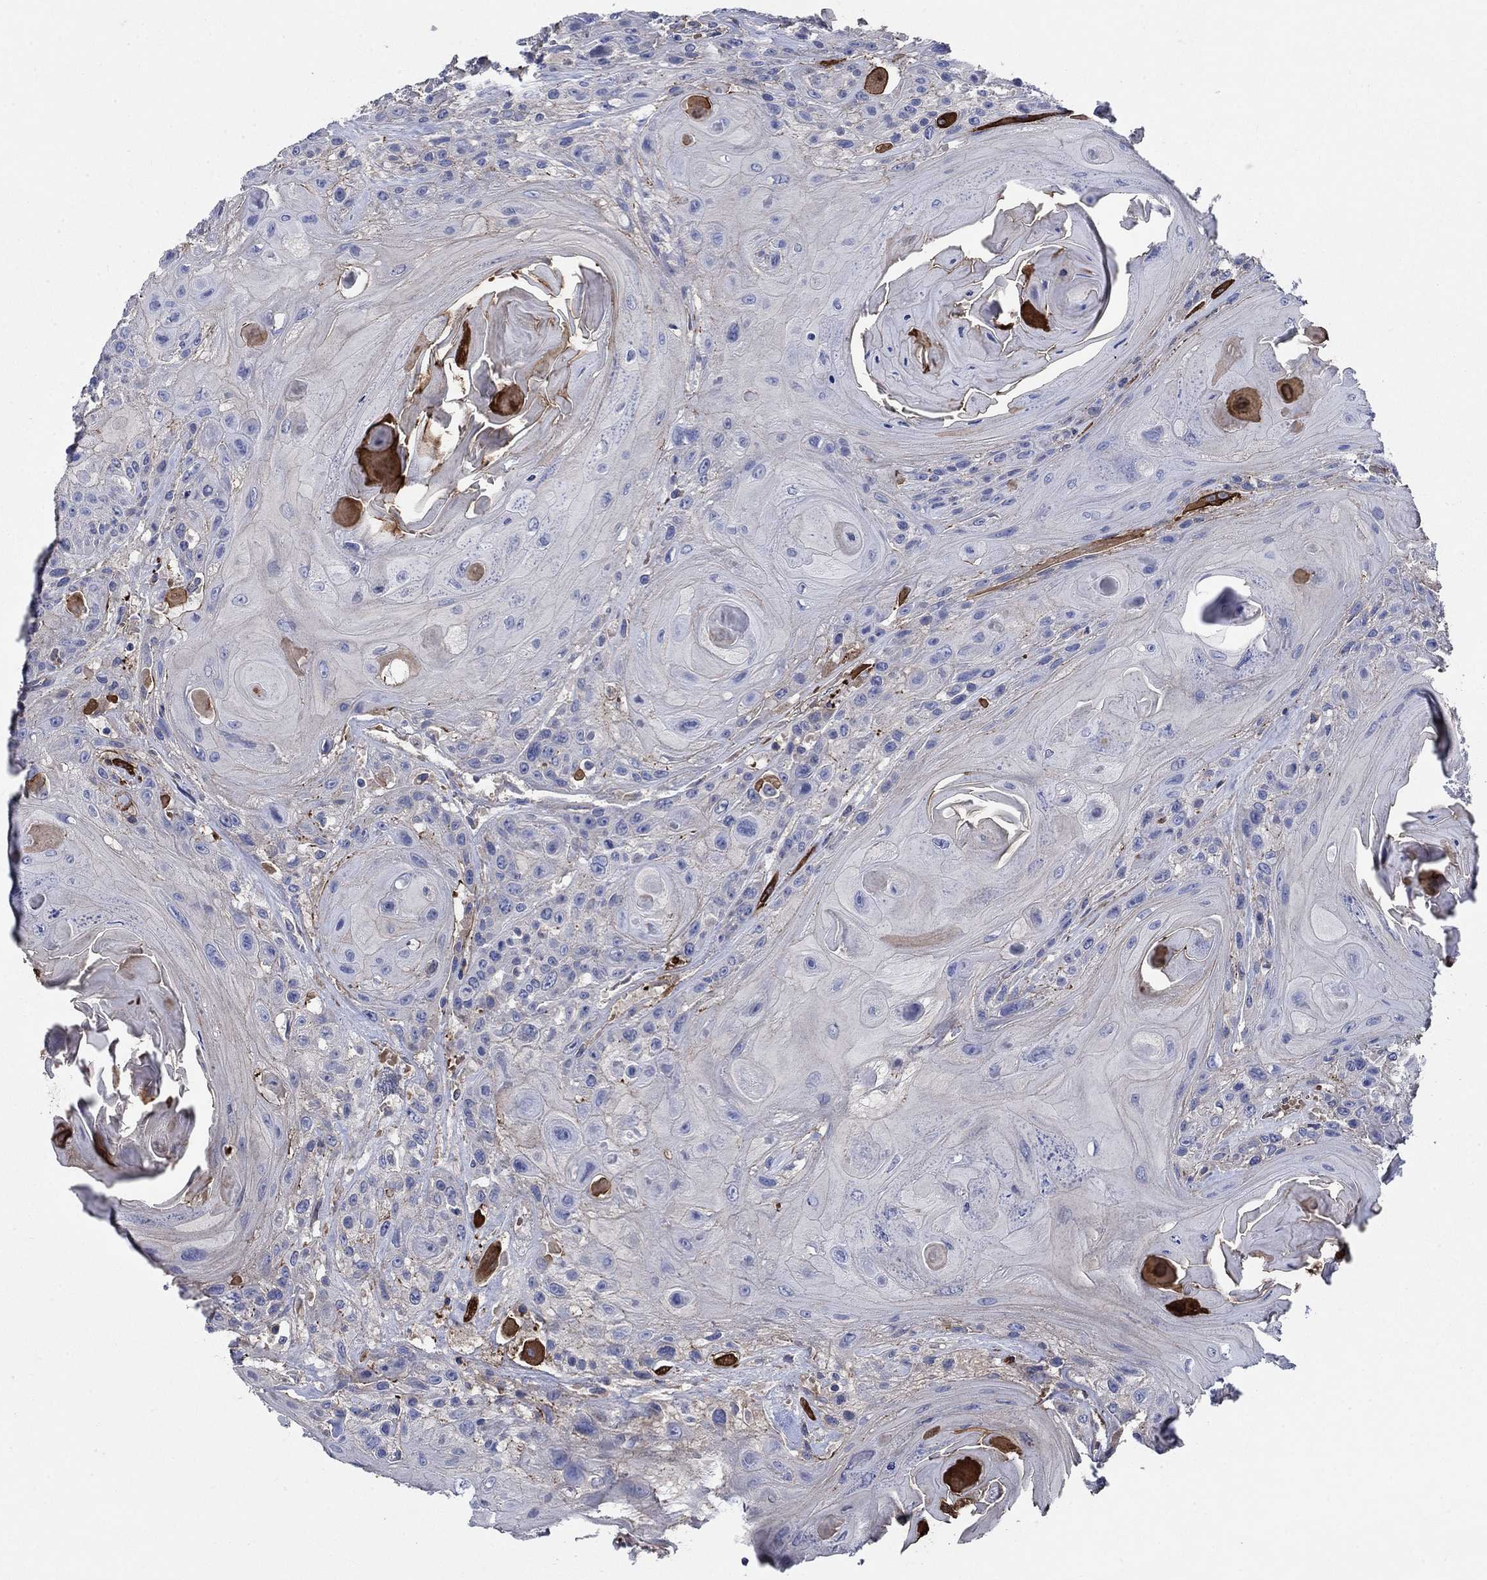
{"staining": {"intensity": "negative", "quantity": "none", "location": "none"}, "tissue": "head and neck cancer", "cell_type": "Tumor cells", "image_type": "cancer", "snomed": [{"axis": "morphology", "description": "Squamous cell carcinoma, NOS"}, {"axis": "topography", "description": "Head-Neck"}], "caption": "This is an IHC histopathology image of head and neck cancer (squamous cell carcinoma). There is no positivity in tumor cells.", "gene": "FLNC", "patient": {"sex": "female", "age": 59}}